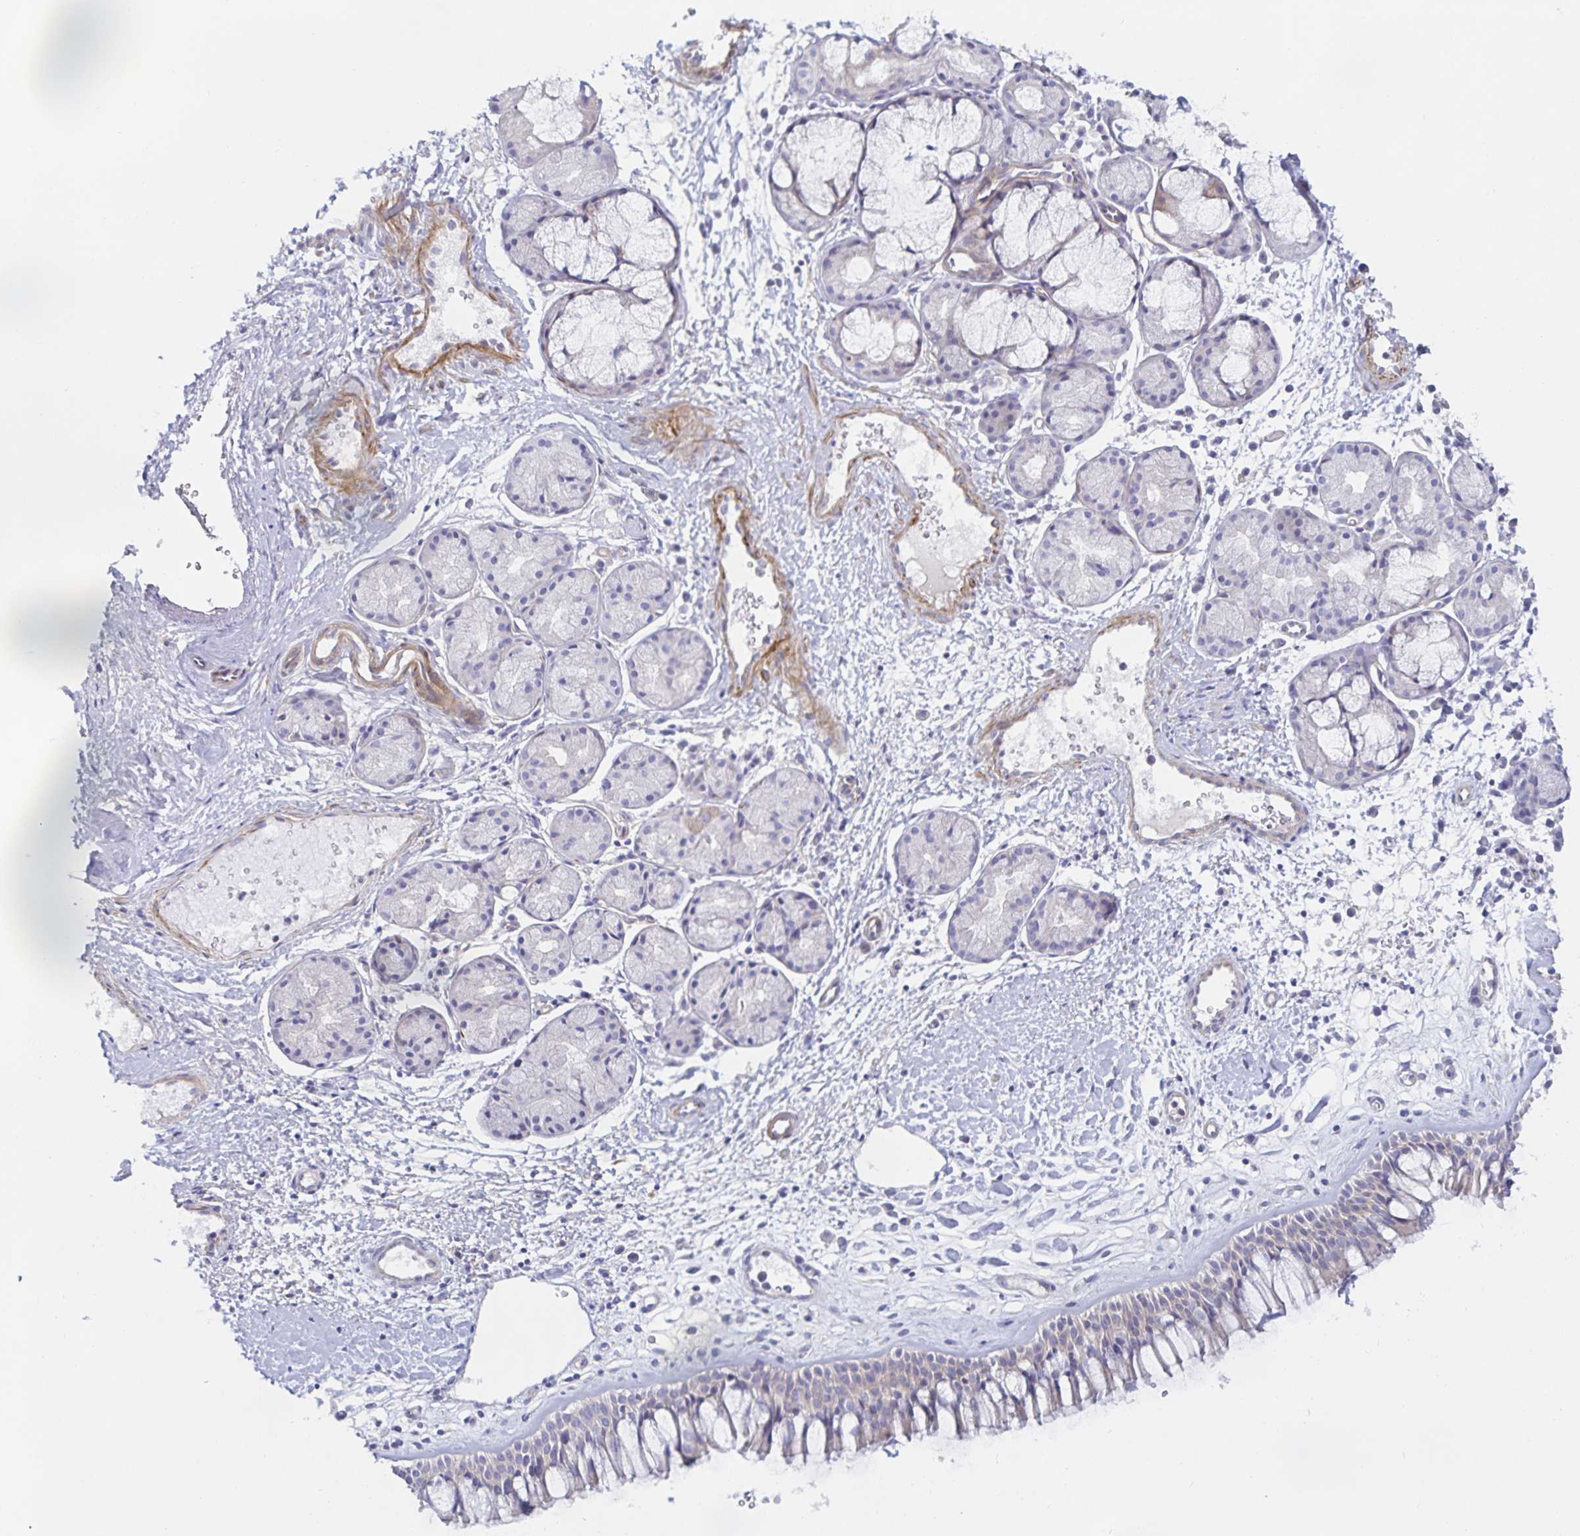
{"staining": {"intensity": "negative", "quantity": "none", "location": "none"}, "tissue": "nasopharynx", "cell_type": "Respiratory epithelial cells", "image_type": "normal", "snomed": [{"axis": "morphology", "description": "Normal tissue, NOS"}, {"axis": "topography", "description": "Nasopharynx"}], "caption": "A micrograph of human nasopharynx is negative for staining in respiratory epithelial cells.", "gene": "METTL22", "patient": {"sex": "male", "age": 65}}